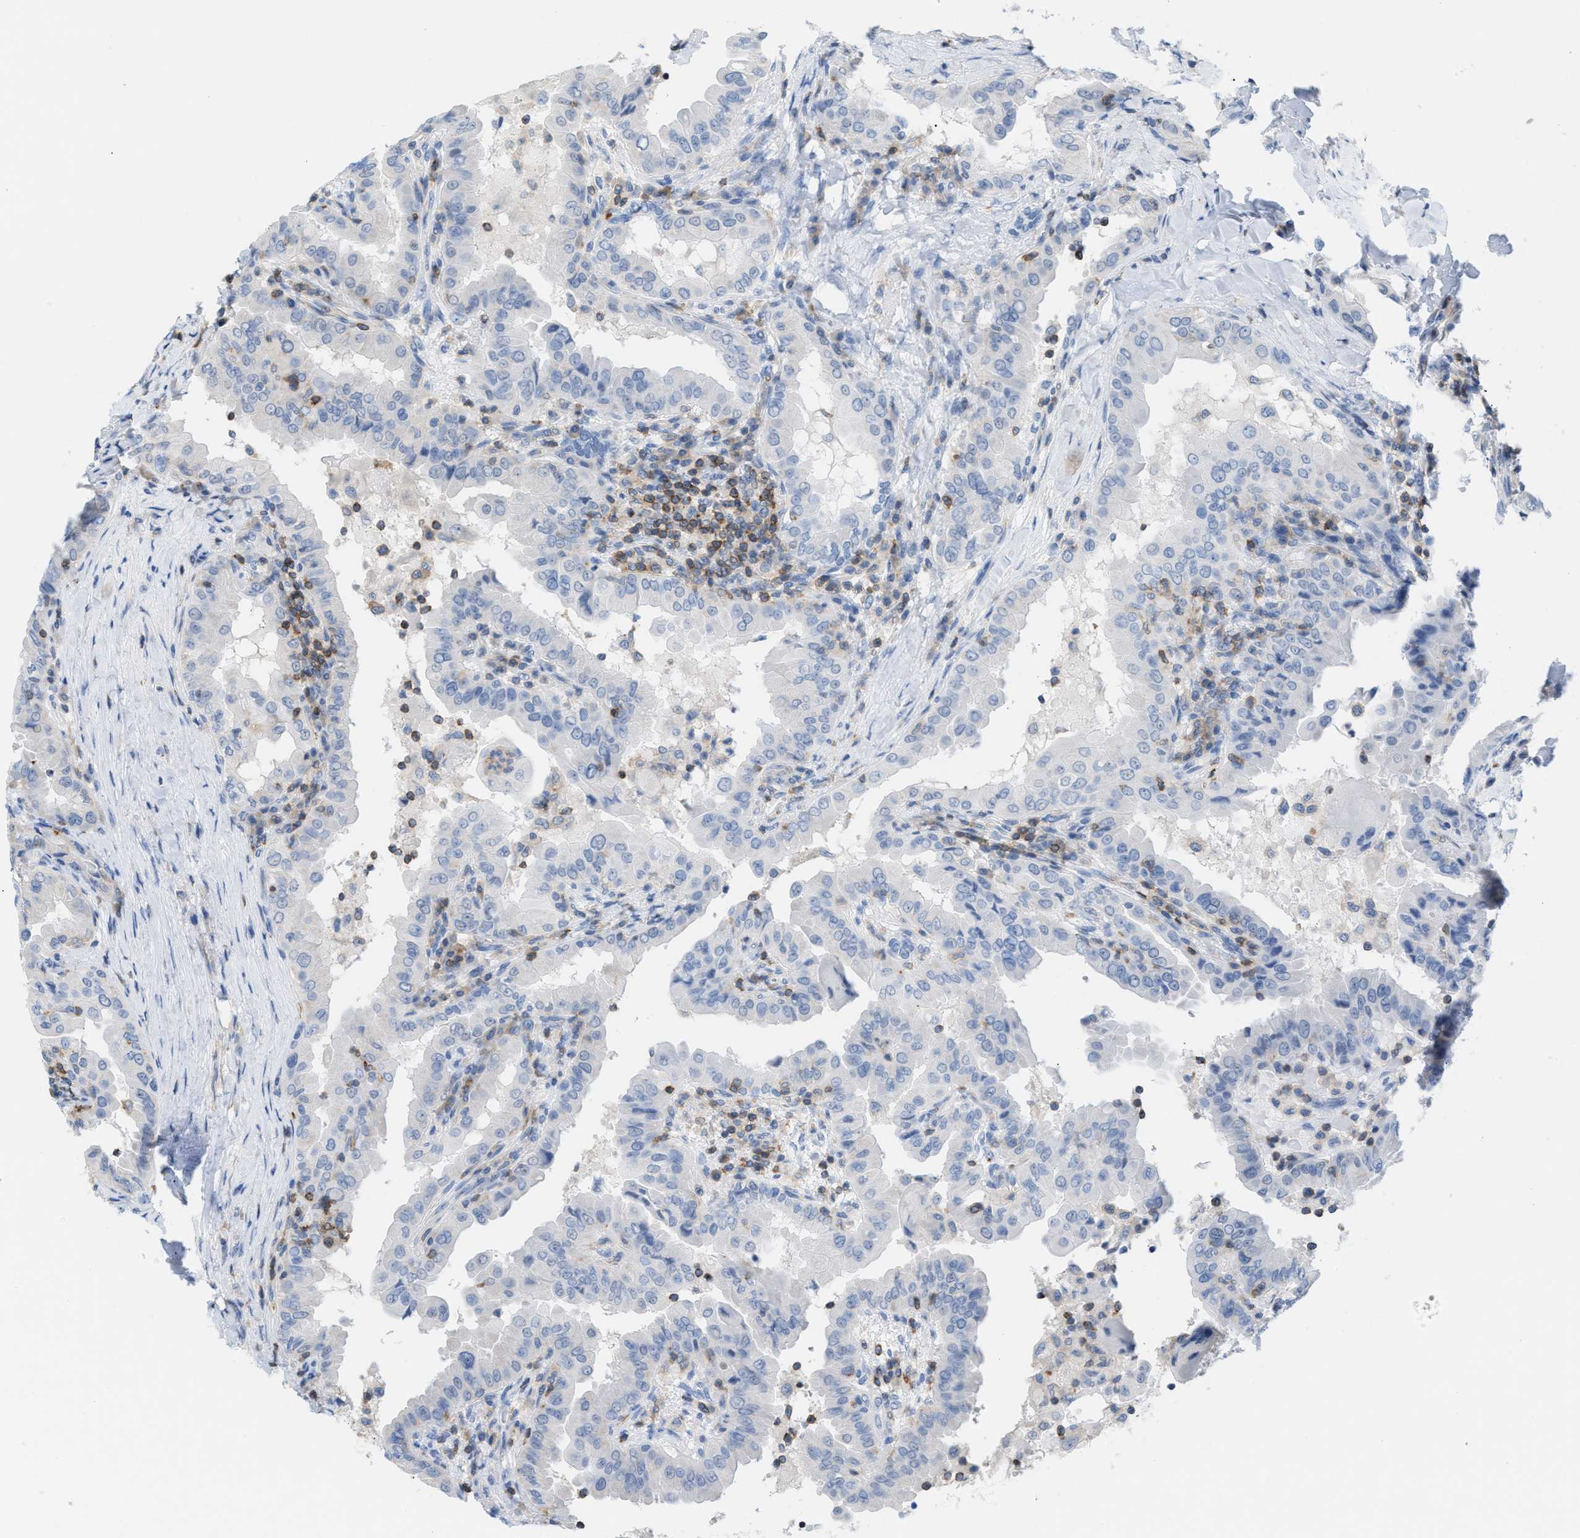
{"staining": {"intensity": "negative", "quantity": "none", "location": "none"}, "tissue": "thyroid cancer", "cell_type": "Tumor cells", "image_type": "cancer", "snomed": [{"axis": "morphology", "description": "Papillary adenocarcinoma, NOS"}, {"axis": "topography", "description": "Thyroid gland"}], "caption": "The immunohistochemistry (IHC) photomicrograph has no significant positivity in tumor cells of papillary adenocarcinoma (thyroid) tissue.", "gene": "IL16", "patient": {"sex": "male", "age": 33}}